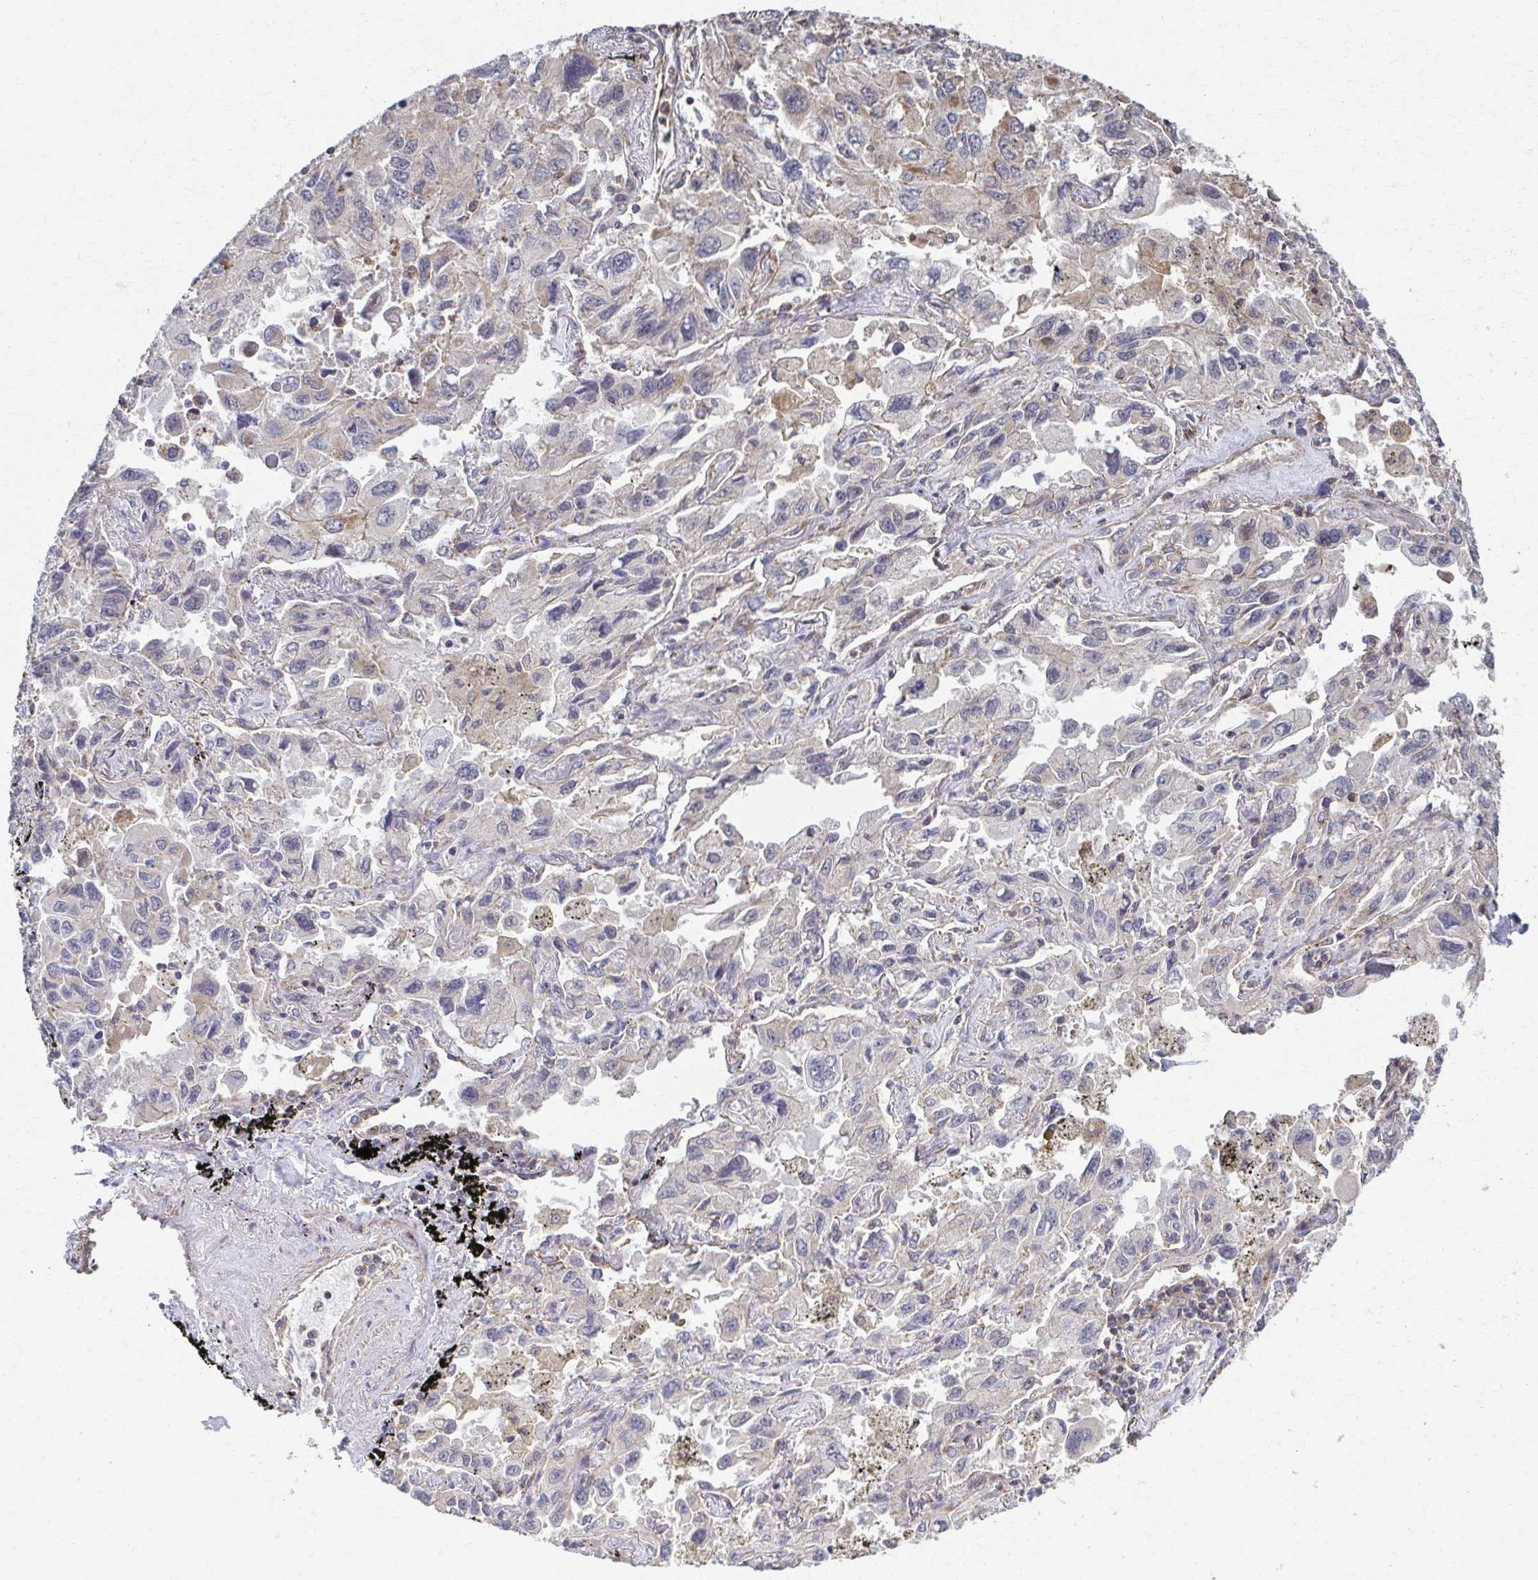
{"staining": {"intensity": "weak", "quantity": "<25%", "location": "cytoplasmic/membranous"}, "tissue": "lung cancer", "cell_type": "Tumor cells", "image_type": "cancer", "snomed": [{"axis": "morphology", "description": "Adenocarcinoma, NOS"}, {"axis": "topography", "description": "Lung"}], "caption": "This is an immunohistochemistry (IHC) histopathology image of lung cancer (adenocarcinoma). There is no staining in tumor cells.", "gene": "KLHL34", "patient": {"sex": "male", "age": 64}}